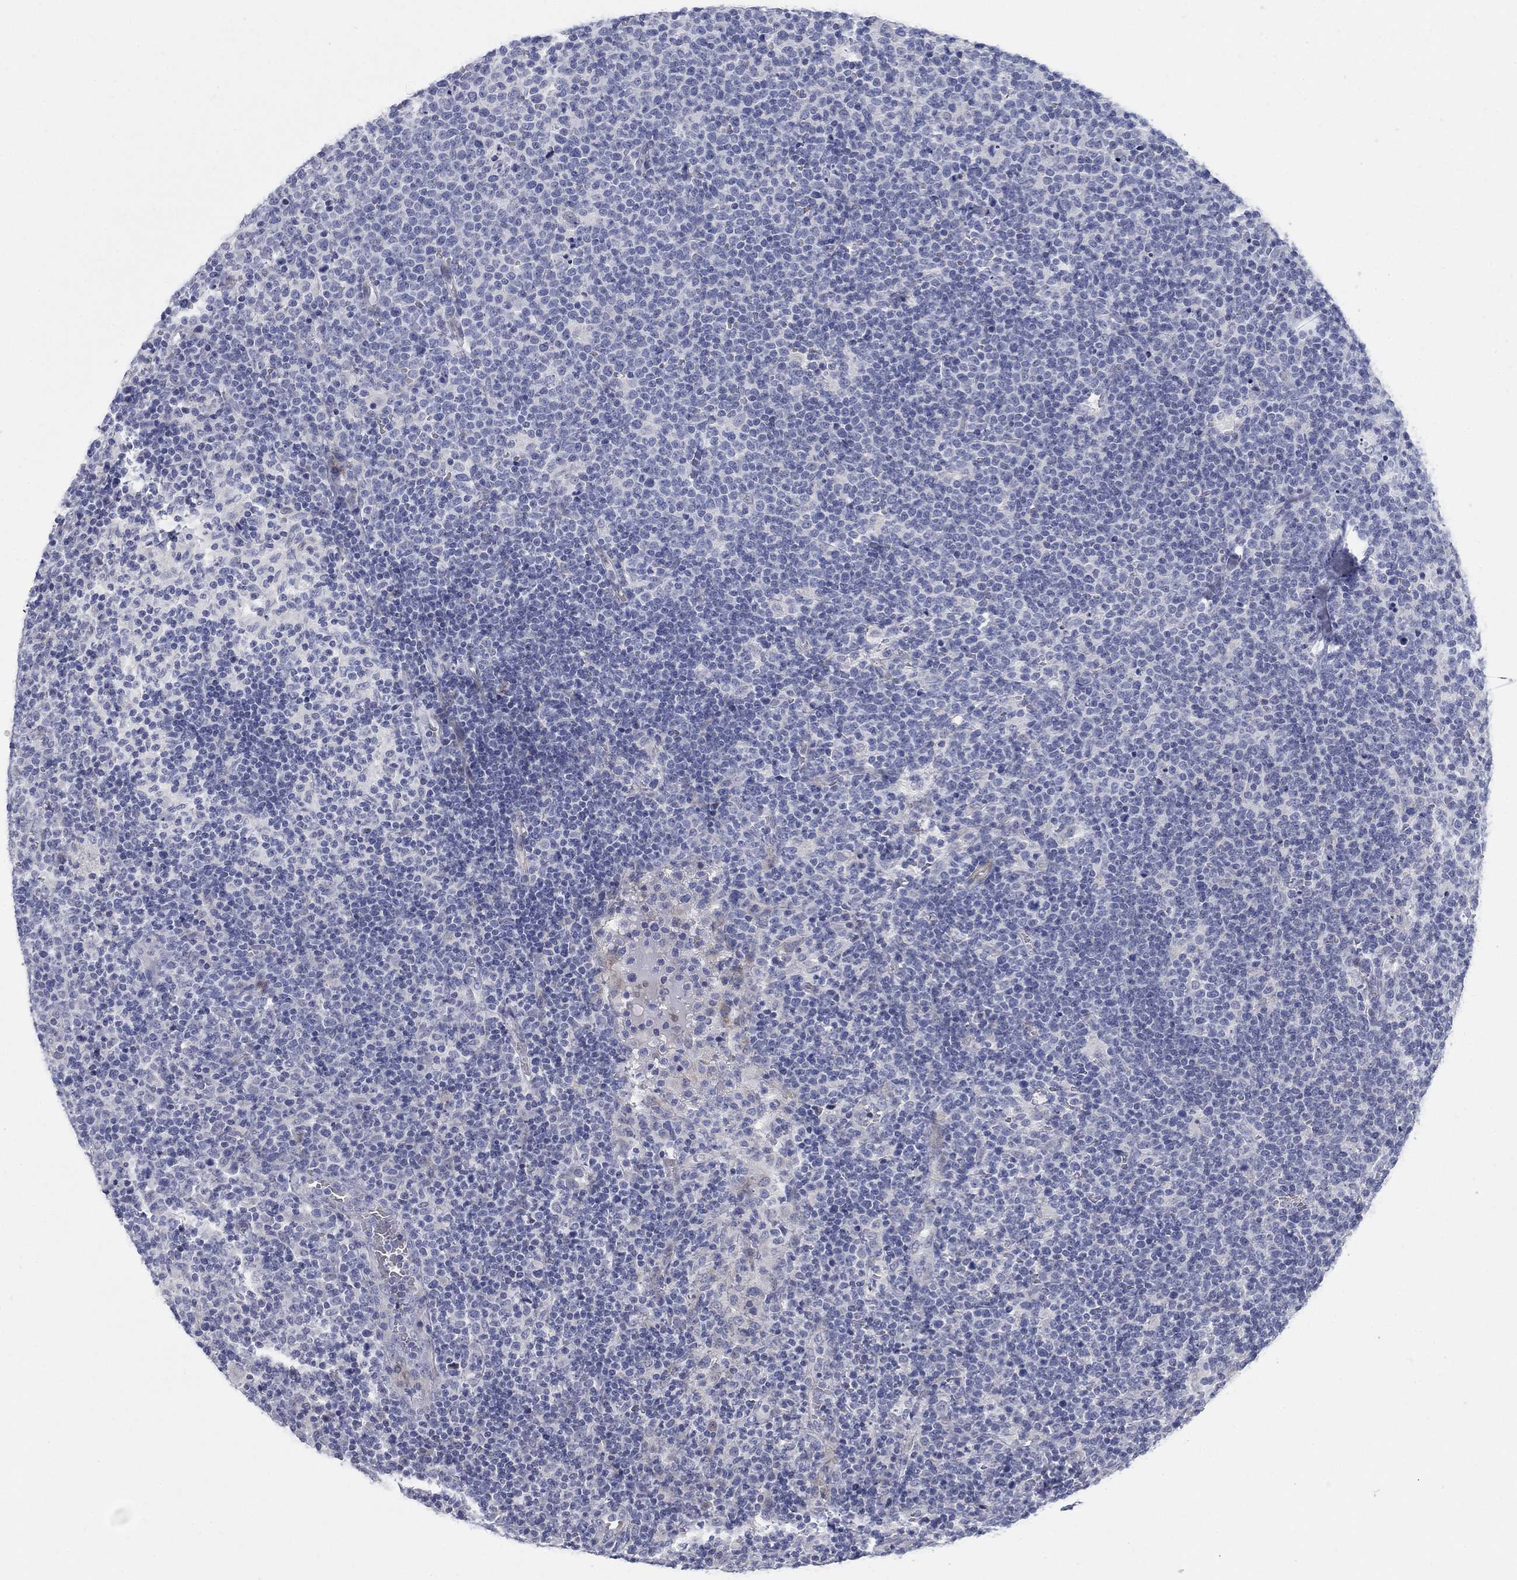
{"staining": {"intensity": "negative", "quantity": "none", "location": "none"}, "tissue": "lymphoma", "cell_type": "Tumor cells", "image_type": "cancer", "snomed": [{"axis": "morphology", "description": "Malignant lymphoma, non-Hodgkin's type, High grade"}, {"axis": "topography", "description": "Lymph node"}], "caption": "DAB immunohistochemical staining of lymphoma displays no significant staining in tumor cells.", "gene": "DNER", "patient": {"sex": "male", "age": 61}}